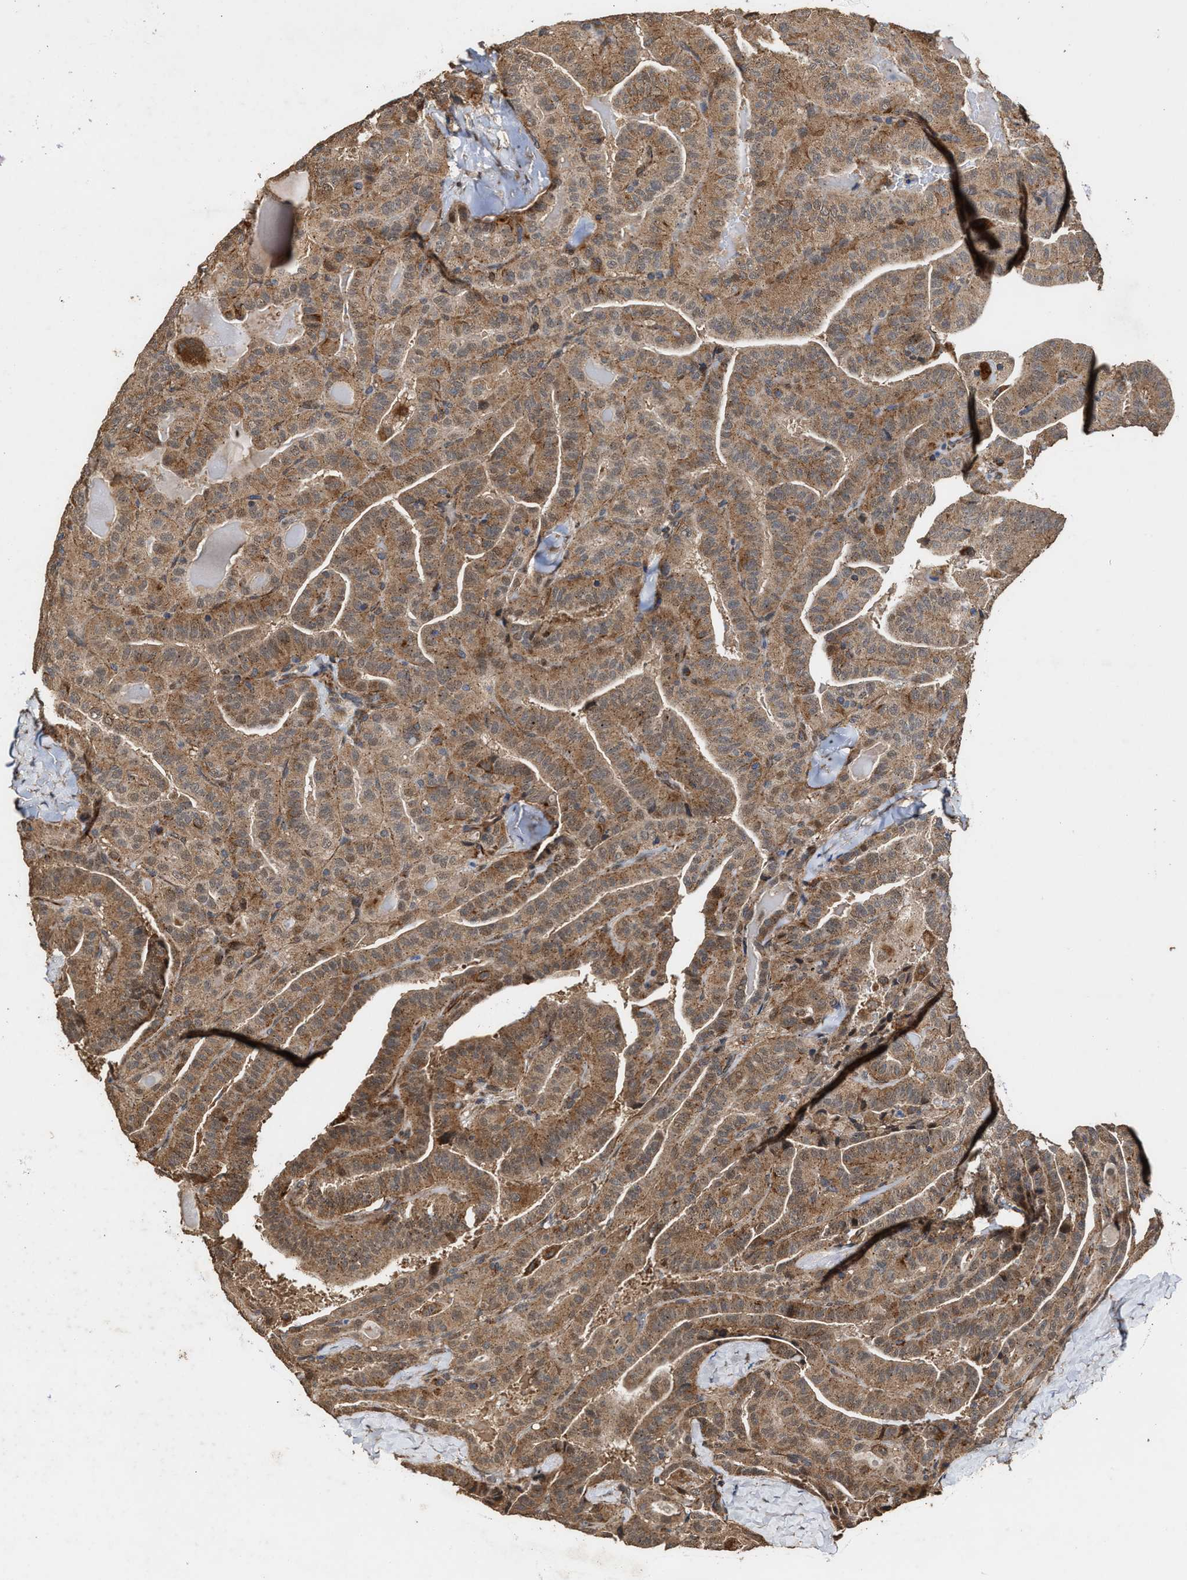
{"staining": {"intensity": "moderate", "quantity": ">75%", "location": "cytoplasmic/membranous"}, "tissue": "thyroid cancer", "cell_type": "Tumor cells", "image_type": "cancer", "snomed": [{"axis": "morphology", "description": "Papillary adenocarcinoma, NOS"}, {"axis": "topography", "description": "Thyroid gland"}], "caption": "Tumor cells show medium levels of moderate cytoplasmic/membranous positivity in approximately >75% of cells in human thyroid cancer (papillary adenocarcinoma).", "gene": "ZNHIT6", "patient": {"sex": "male", "age": 77}}